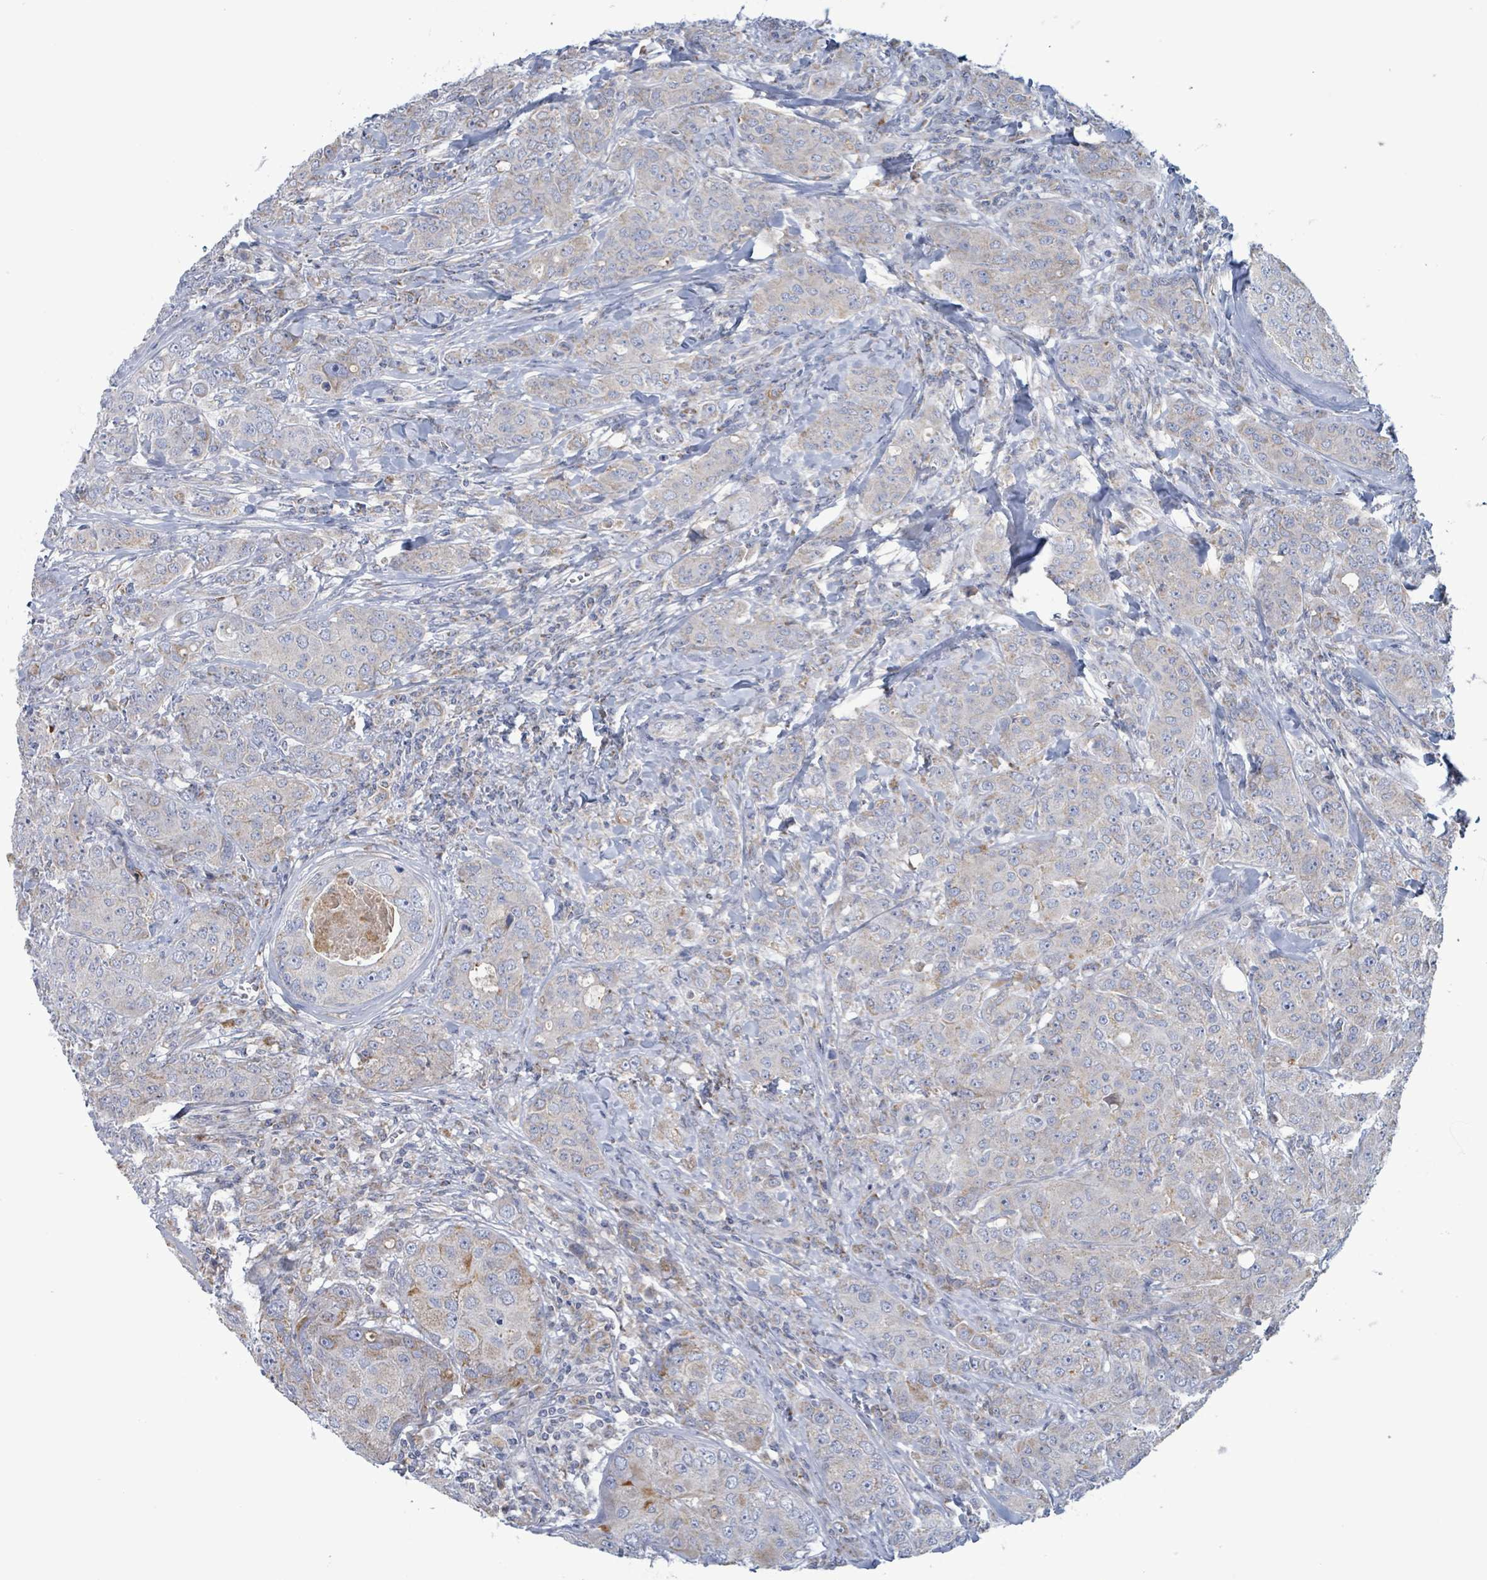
{"staining": {"intensity": "negative", "quantity": "none", "location": "none"}, "tissue": "breast cancer", "cell_type": "Tumor cells", "image_type": "cancer", "snomed": [{"axis": "morphology", "description": "Duct carcinoma"}, {"axis": "topography", "description": "Breast"}], "caption": "Tumor cells are negative for brown protein staining in breast cancer (infiltrating ductal carcinoma).", "gene": "AKR1C4", "patient": {"sex": "female", "age": 43}}